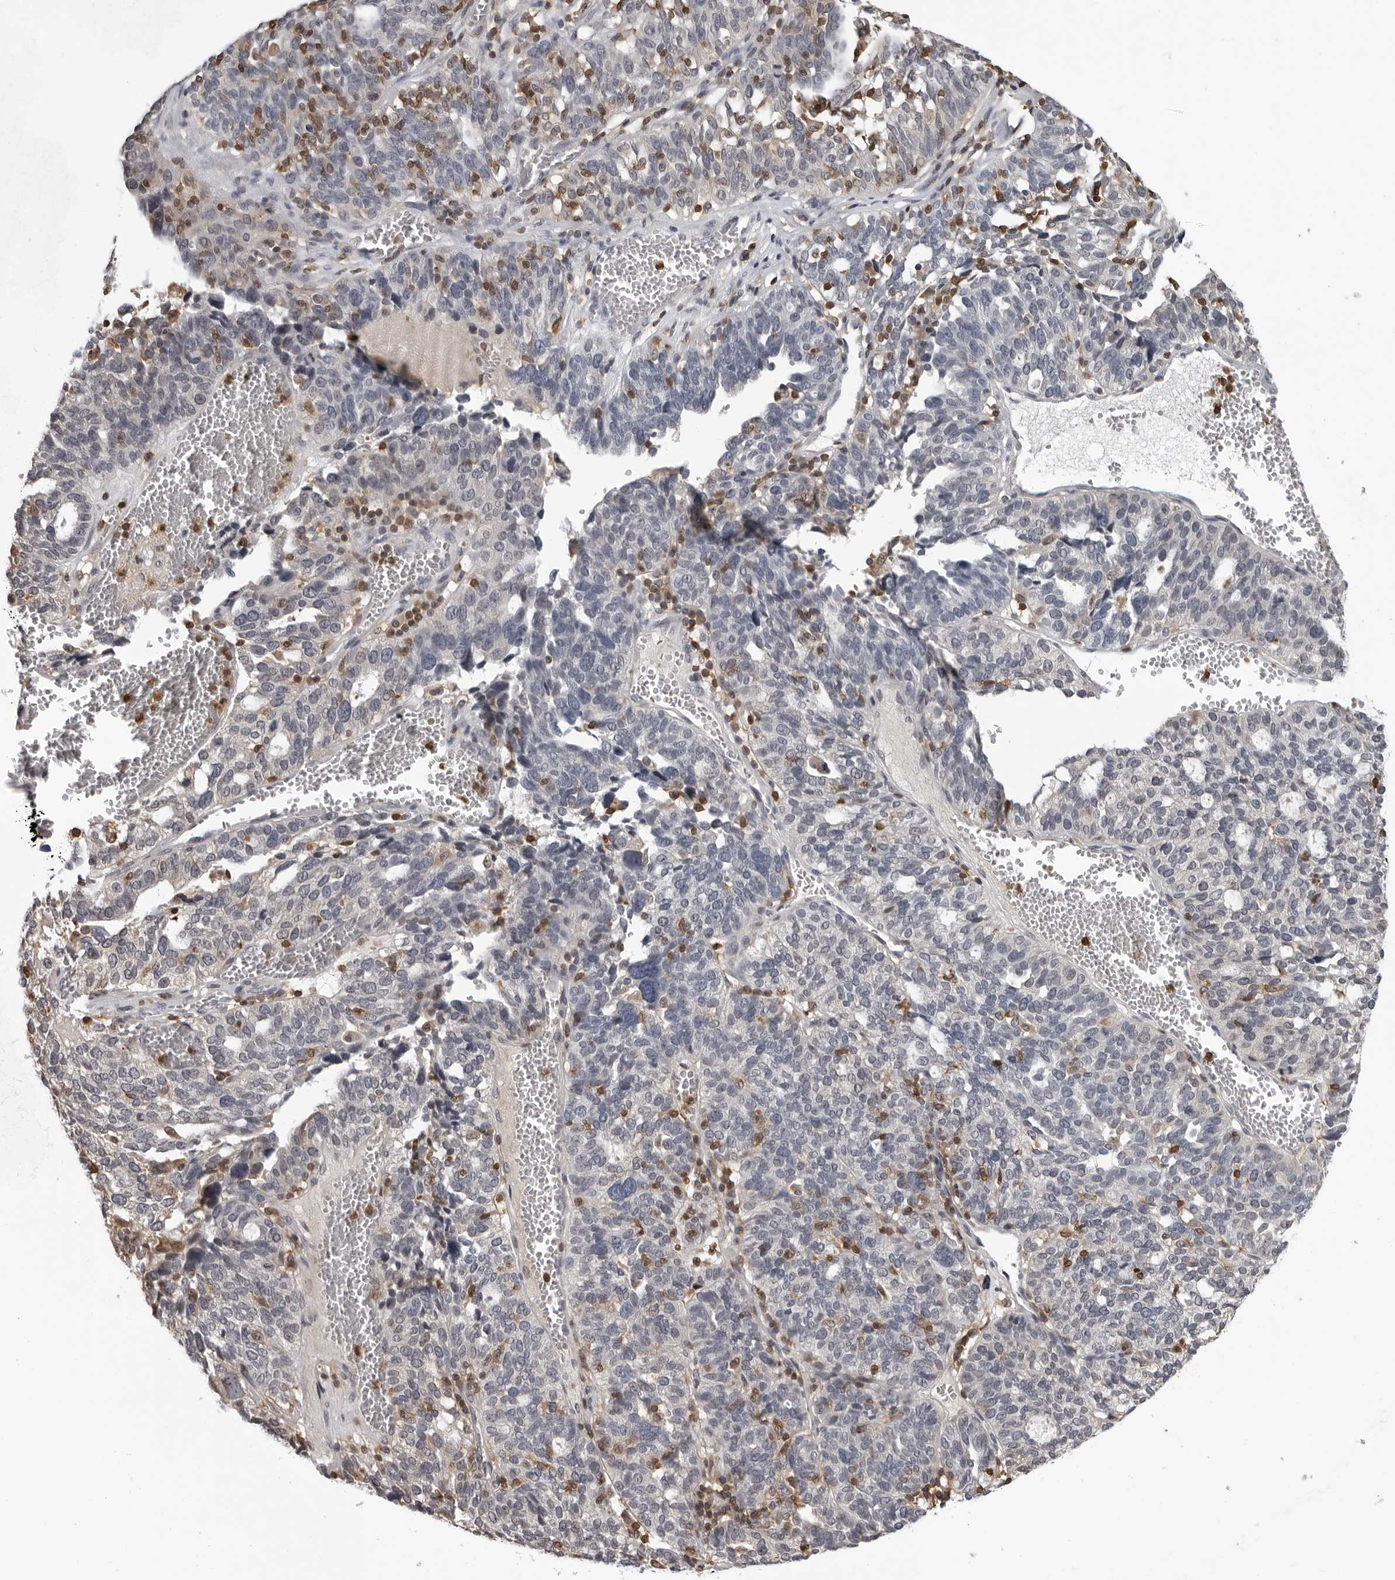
{"staining": {"intensity": "negative", "quantity": "none", "location": "none"}, "tissue": "ovarian cancer", "cell_type": "Tumor cells", "image_type": "cancer", "snomed": [{"axis": "morphology", "description": "Cystadenocarcinoma, serous, NOS"}, {"axis": "topography", "description": "Ovary"}], "caption": "This is an immunohistochemistry (IHC) image of human ovarian cancer (serous cystadenocarcinoma). There is no expression in tumor cells.", "gene": "HSPH1", "patient": {"sex": "female", "age": 59}}